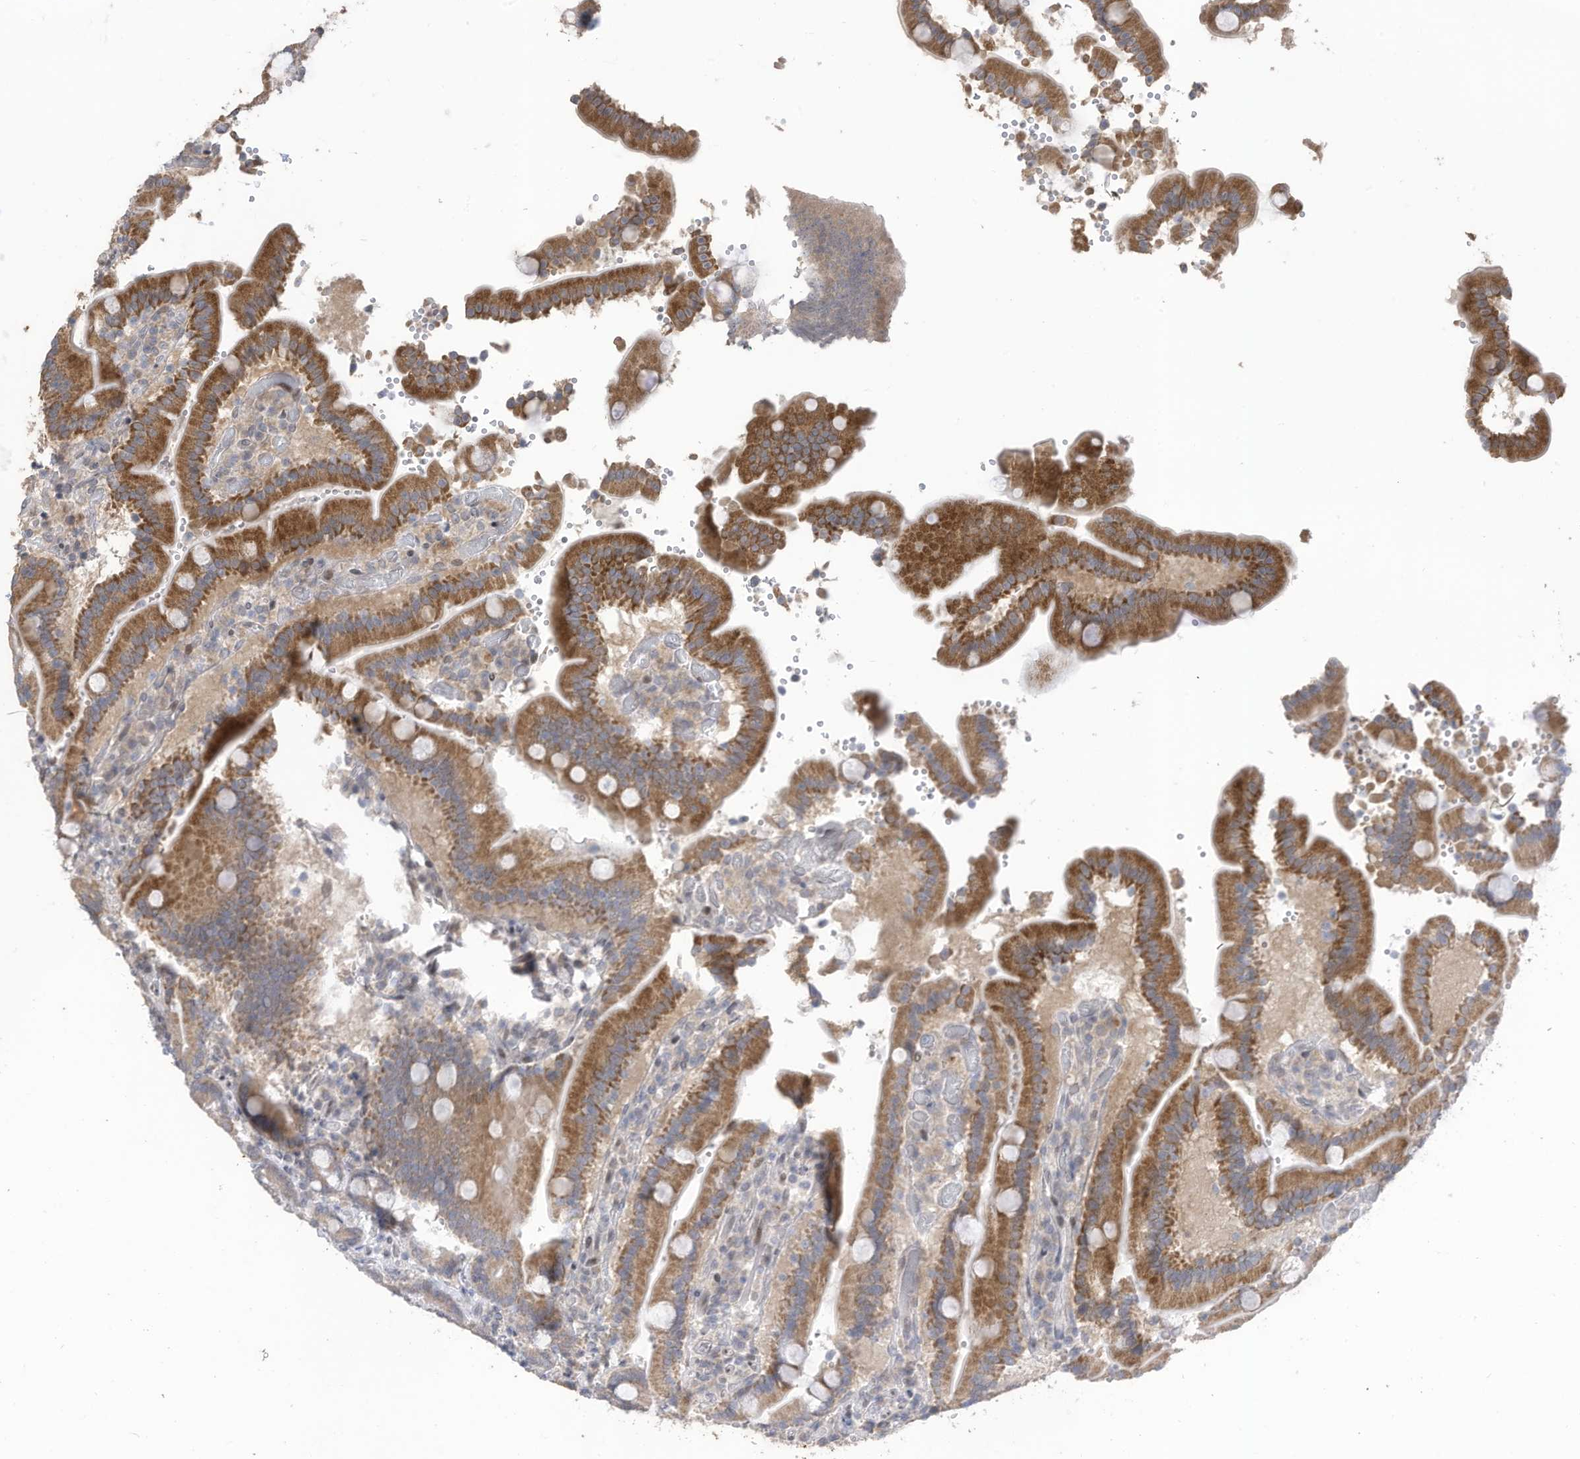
{"staining": {"intensity": "moderate", "quantity": ">75%", "location": "cytoplasmic/membranous"}, "tissue": "duodenum", "cell_type": "Glandular cells", "image_type": "normal", "snomed": [{"axis": "morphology", "description": "Normal tissue, NOS"}, {"axis": "topography", "description": "Duodenum"}], "caption": "Approximately >75% of glandular cells in normal human duodenum demonstrate moderate cytoplasmic/membranous protein positivity as visualized by brown immunohistochemical staining.", "gene": "RABL3", "patient": {"sex": "female", "age": 62}}